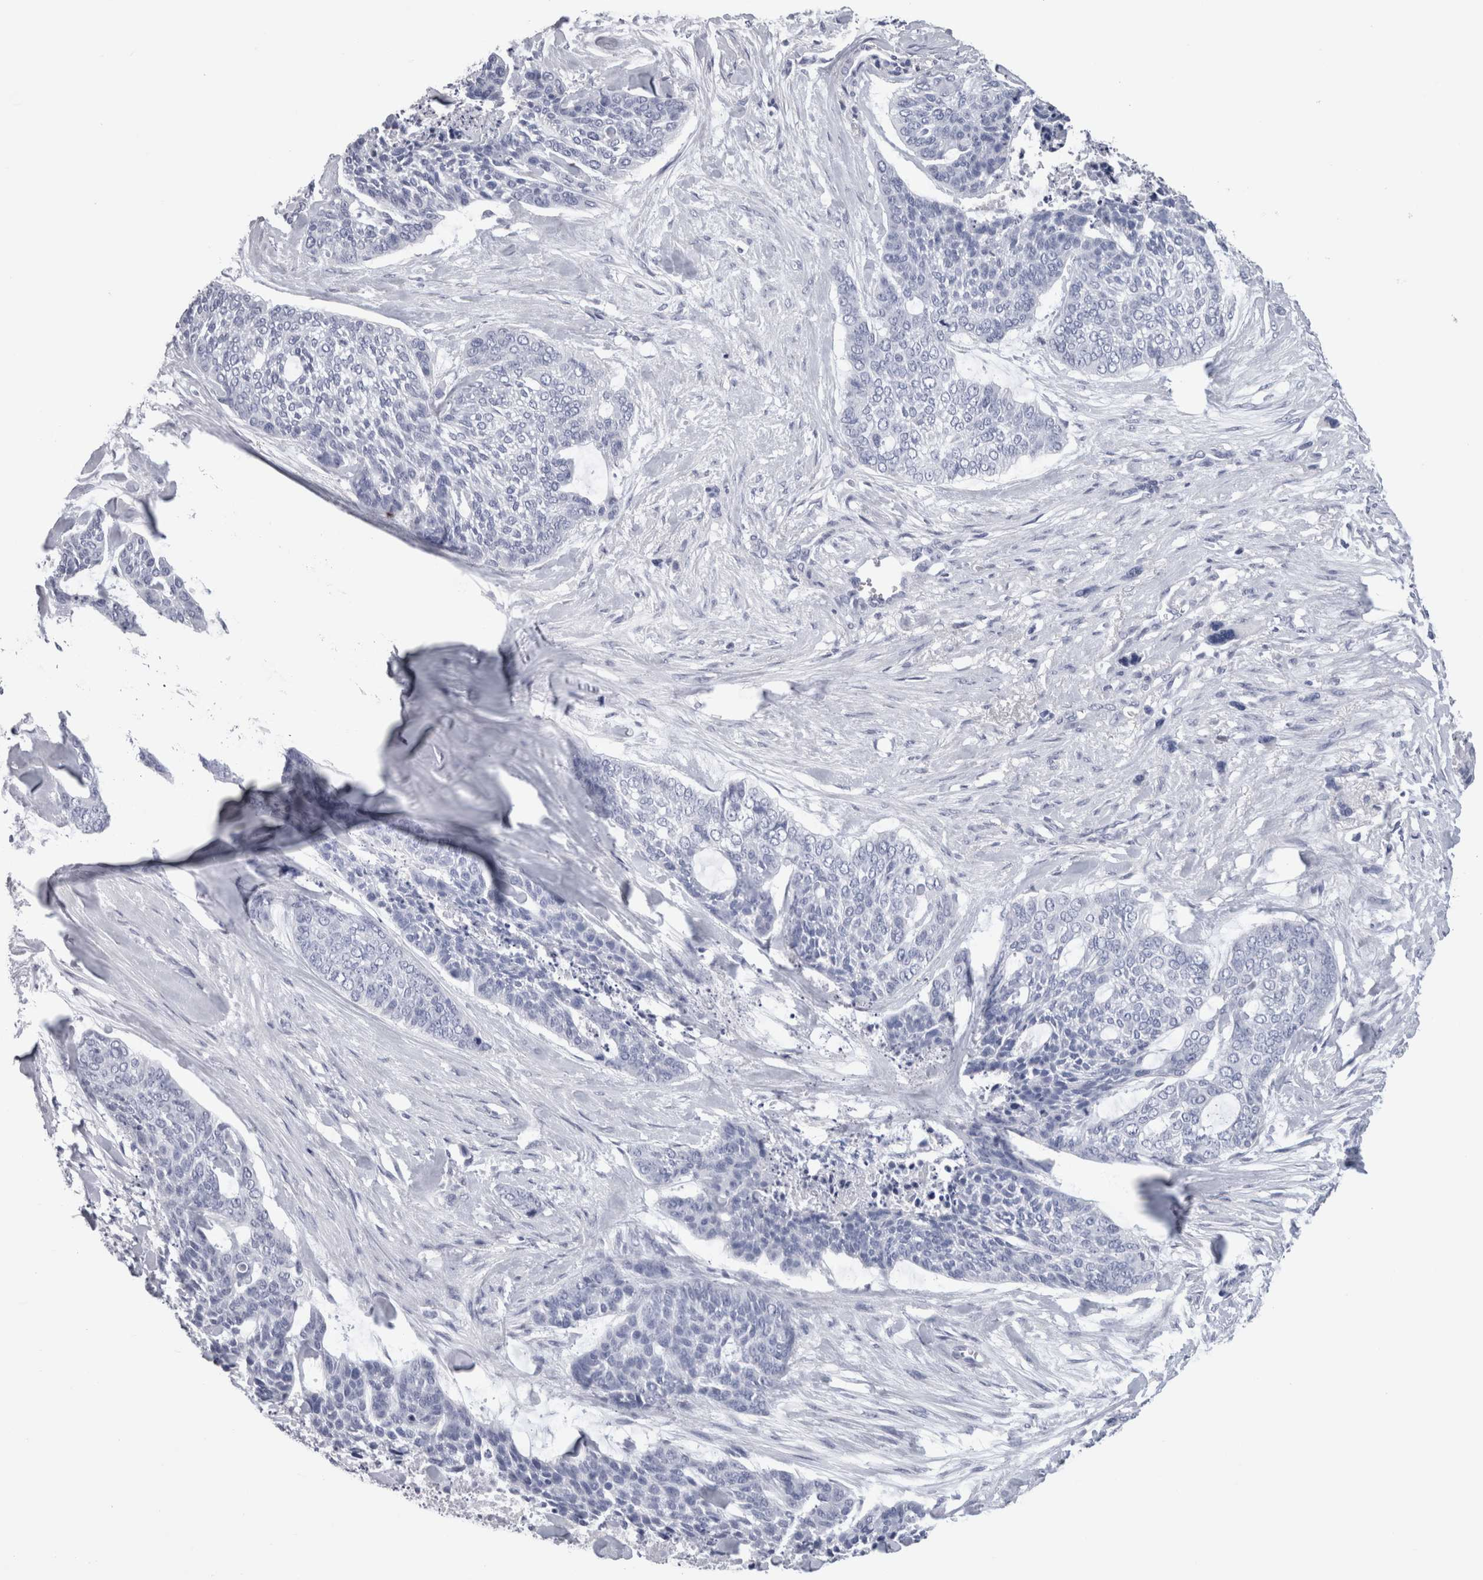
{"staining": {"intensity": "negative", "quantity": "none", "location": "none"}, "tissue": "skin cancer", "cell_type": "Tumor cells", "image_type": "cancer", "snomed": [{"axis": "morphology", "description": "Basal cell carcinoma"}, {"axis": "topography", "description": "Skin"}], "caption": "A high-resolution image shows immunohistochemistry (IHC) staining of skin cancer, which displays no significant expression in tumor cells. (Brightfield microscopy of DAB immunohistochemistry (IHC) at high magnification).", "gene": "CA8", "patient": {"sex": "female", "age": 64}}